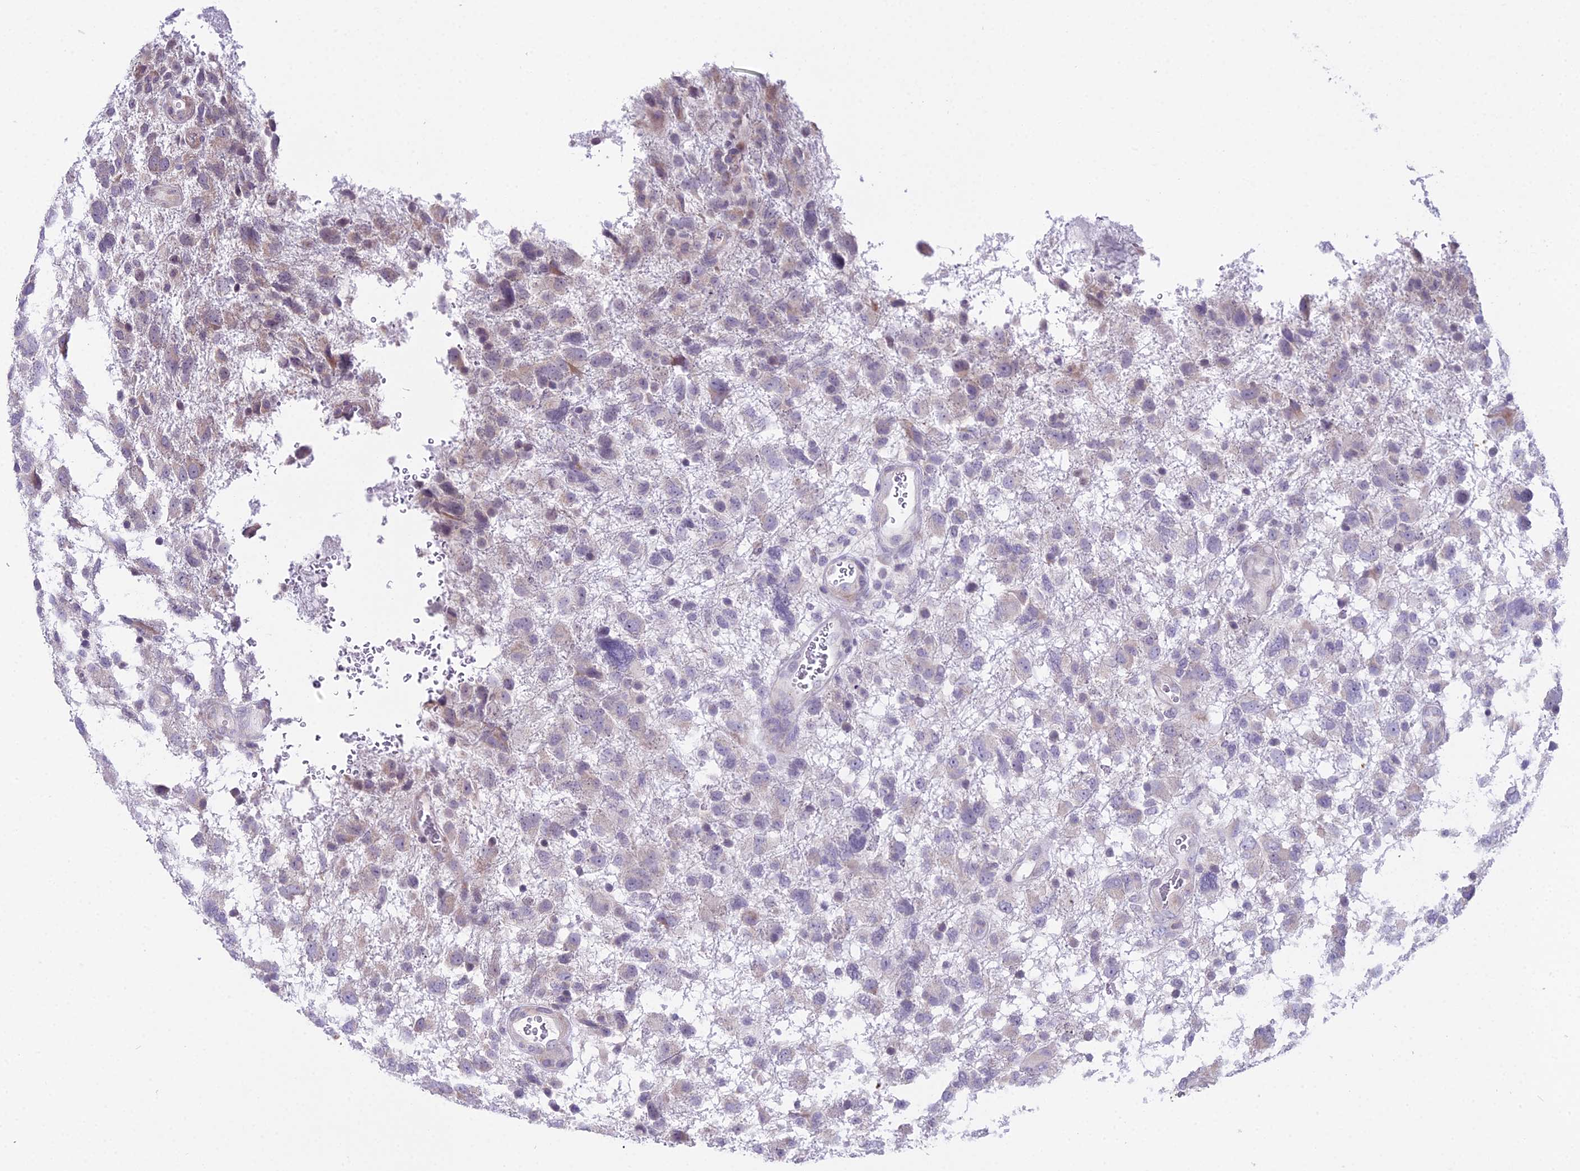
{"staining": {"intensity": "weak", "quantity": "<25%", "location": "cytoplasmic/membranous"}, "tissue": "glioma", "cell_type": "Tumor cells", "image_type": "cancer", "snomed": [{"axis": "morphology", "description": "Glioma, malignant, High grade"}, {"axis": "topography", "description": "Brain"}], "caption": "IHC photomicrograph of human high-grade glioma (malignant) stained for a protein (brown), which demonstrates no staining in tumor cells.", "gene": "RPS26", "patient": {"sex": "male", "age": 61}}